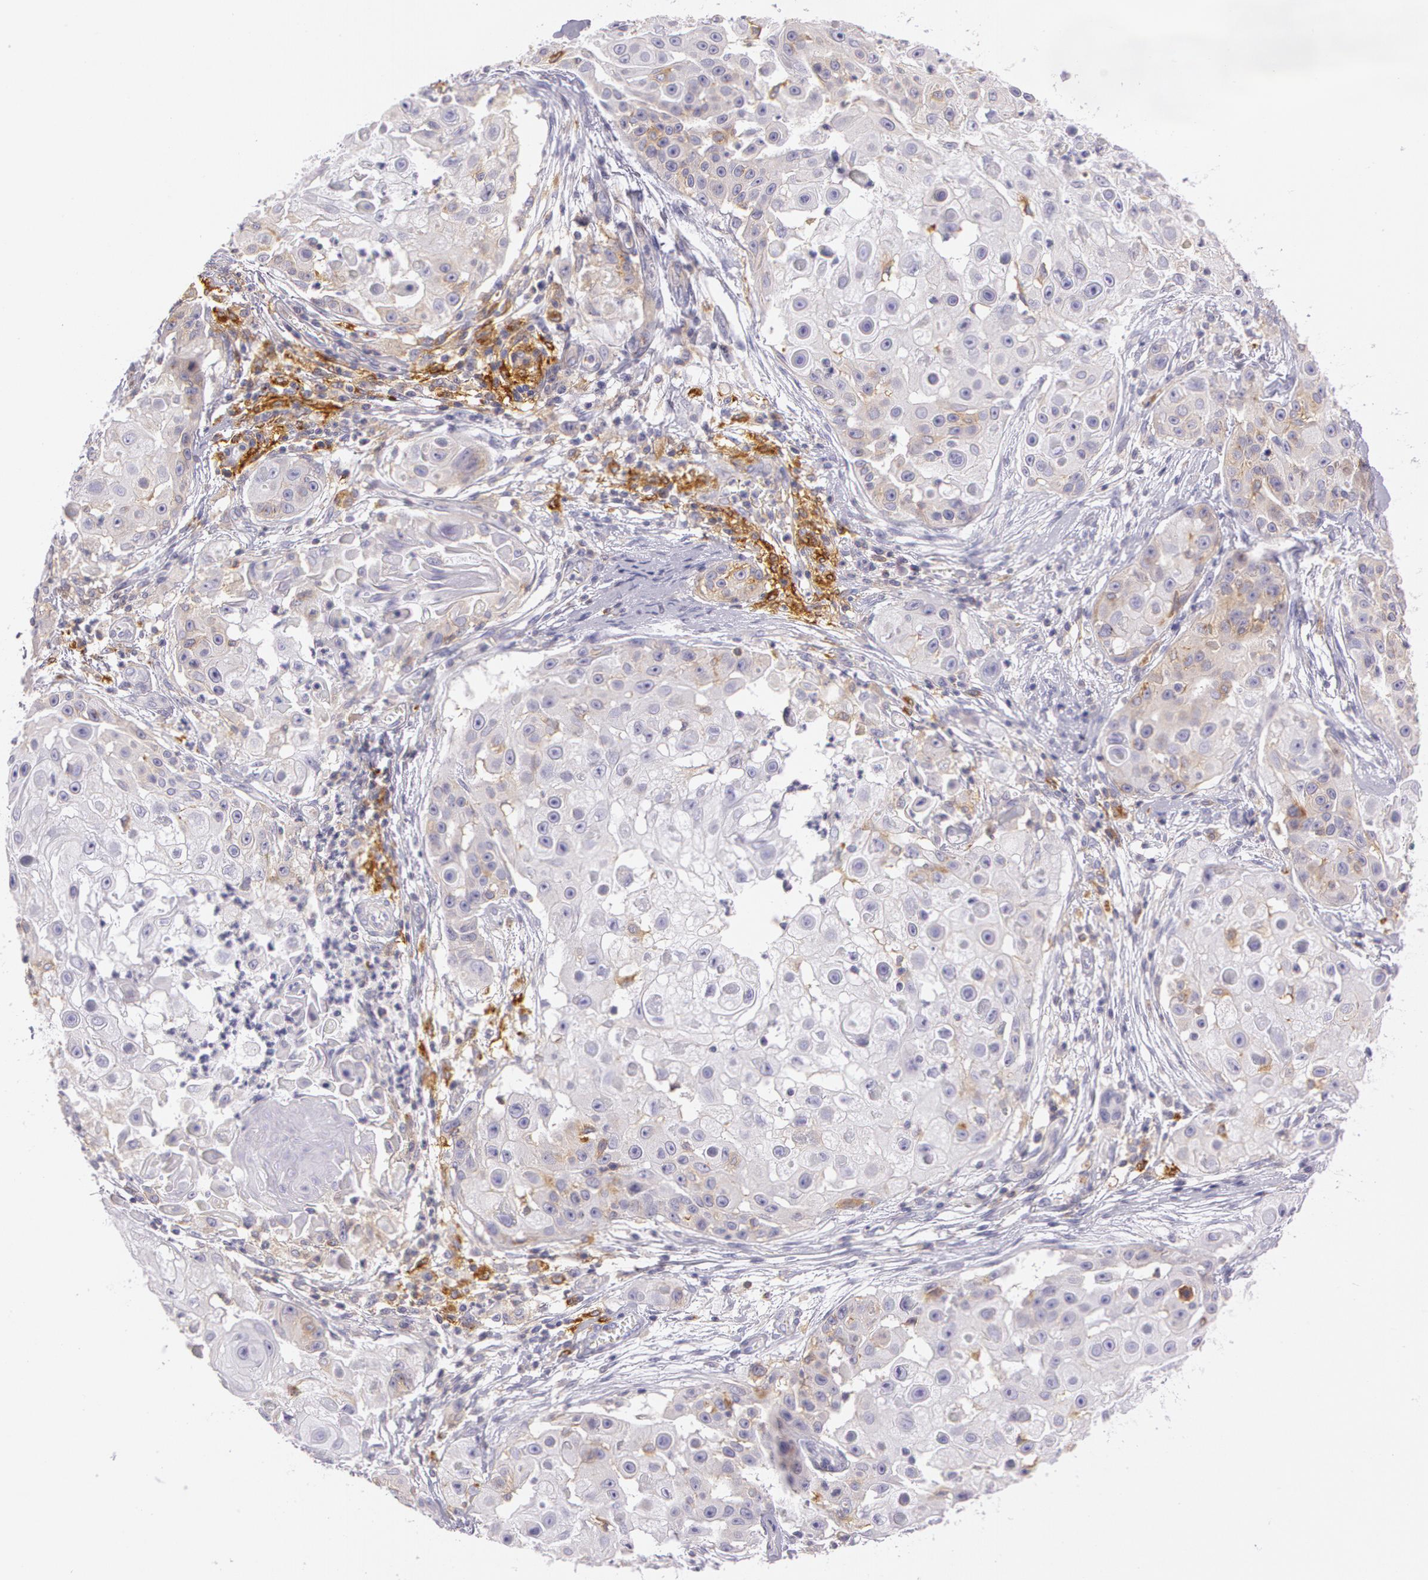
{"staining": {"intensity": "weak", "quantity": "25%-75%", "location": "cytoplasmic/membranous"}, "tissue": "skin cancer", "cell_type": "Tumor cells", "image_type": "cancer", "snomed": [{"axis": "morphology", "description": "Squamous cell carcinoma, NOS"}, {"axis": "topography", "description": "Skin"}], "caption": "The image shows immunohistochemical staining of skin cancer. There is weak cytoplasmic/membranous staining is identified in about 25%-75% of tumor cells.", "gene": "LY75", "patient": {"sex": "female", "age": 57}}